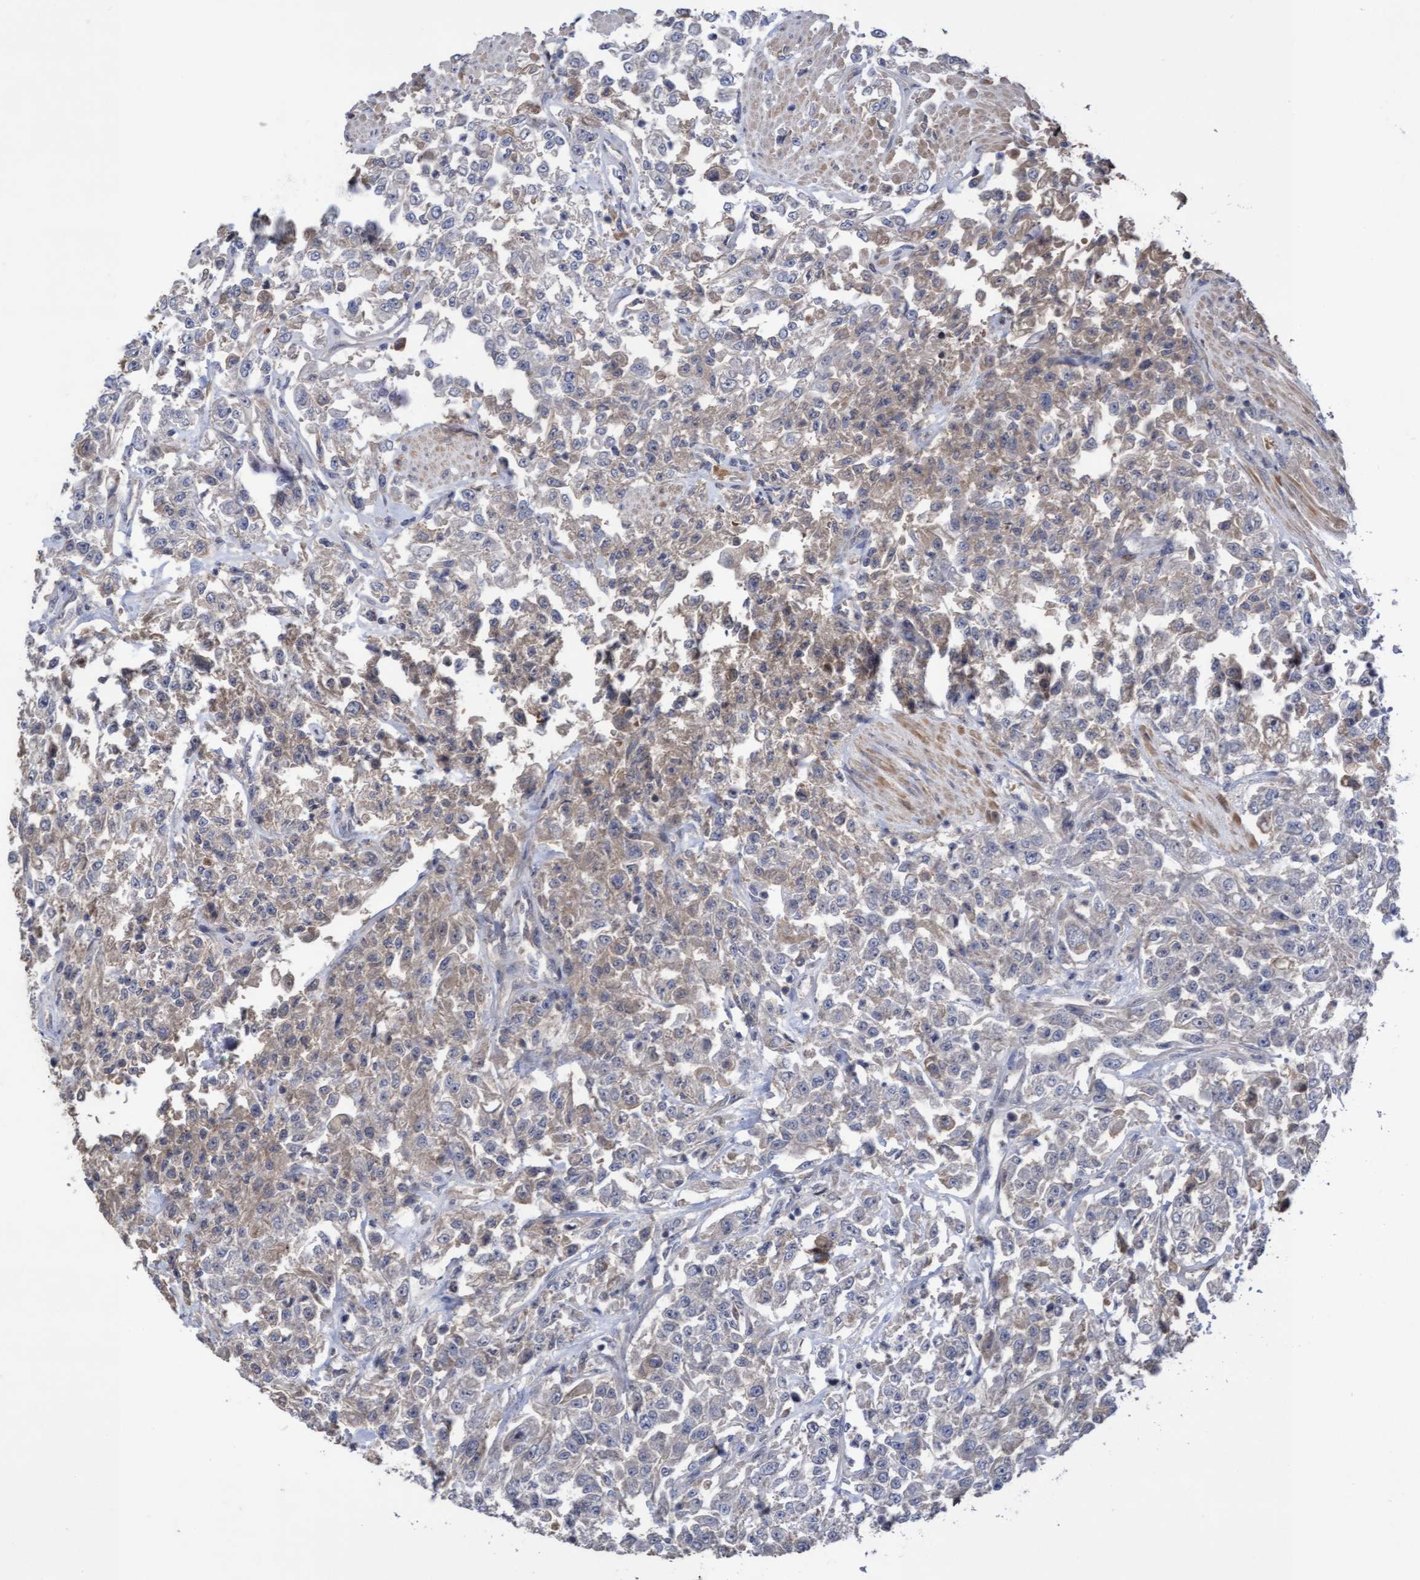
{"staining": {"intensity": "negative", "quantity": "none", "location": "none"}, "tissue": "urothelial cancer", "cell_type": "Tumor cells", "image_type": "cancer", "snomed": [{"axis": "morphology", "description": "Urothelial carcinoma, High grade"}, {"axis": "topography", "description": "Urinary bladder"}], "caption": "Urothelial cancer was stained to show a protein in brown. There is no significant expression in tumor cells.", "gene": "COBL", "patient": {"sex": "male", "age": 46}}